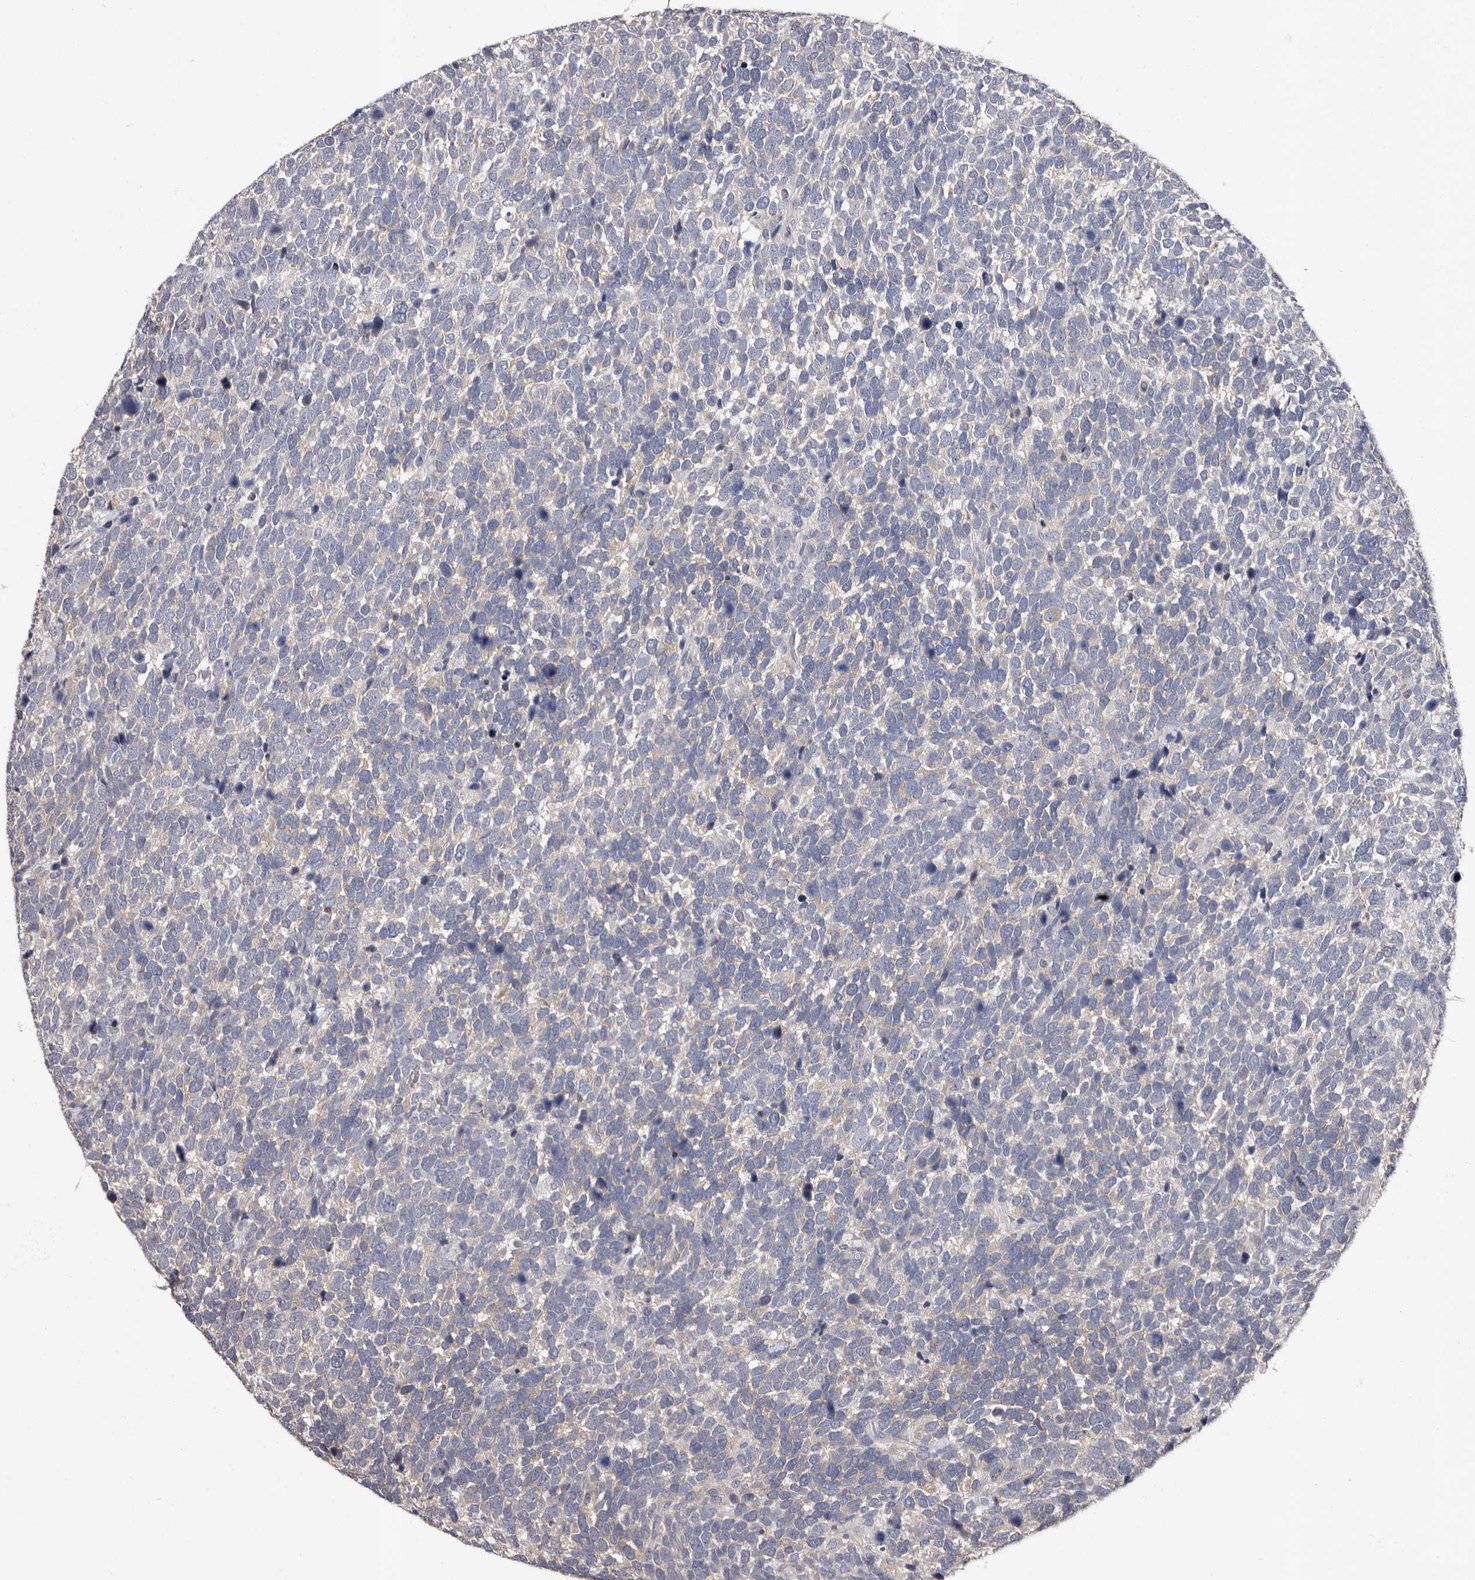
{"staining": {"intensity": "negative", "quantity": "none", "location": "none"}, "tissue": "urothelial cancer", "cell_type": "Tumor cells", "image_type": "cancer", "snomed": [{"axis": "morphology", "description": "Urothelial carcinoma, High grade"}, {"axis": "topography", "description": "Urinary bladder"}], "caption": "A histopathology image of human urothelial cancer is negative for staining in tumor cells. (Stains: DAB (3,3'-diaminobenzidine) IHC with hematoxylin counter stain, Microscopy: brightfield microscopy at high magnification).", "gene": "FAM91A1", "patient": {"sex": "female", "age": 82}}